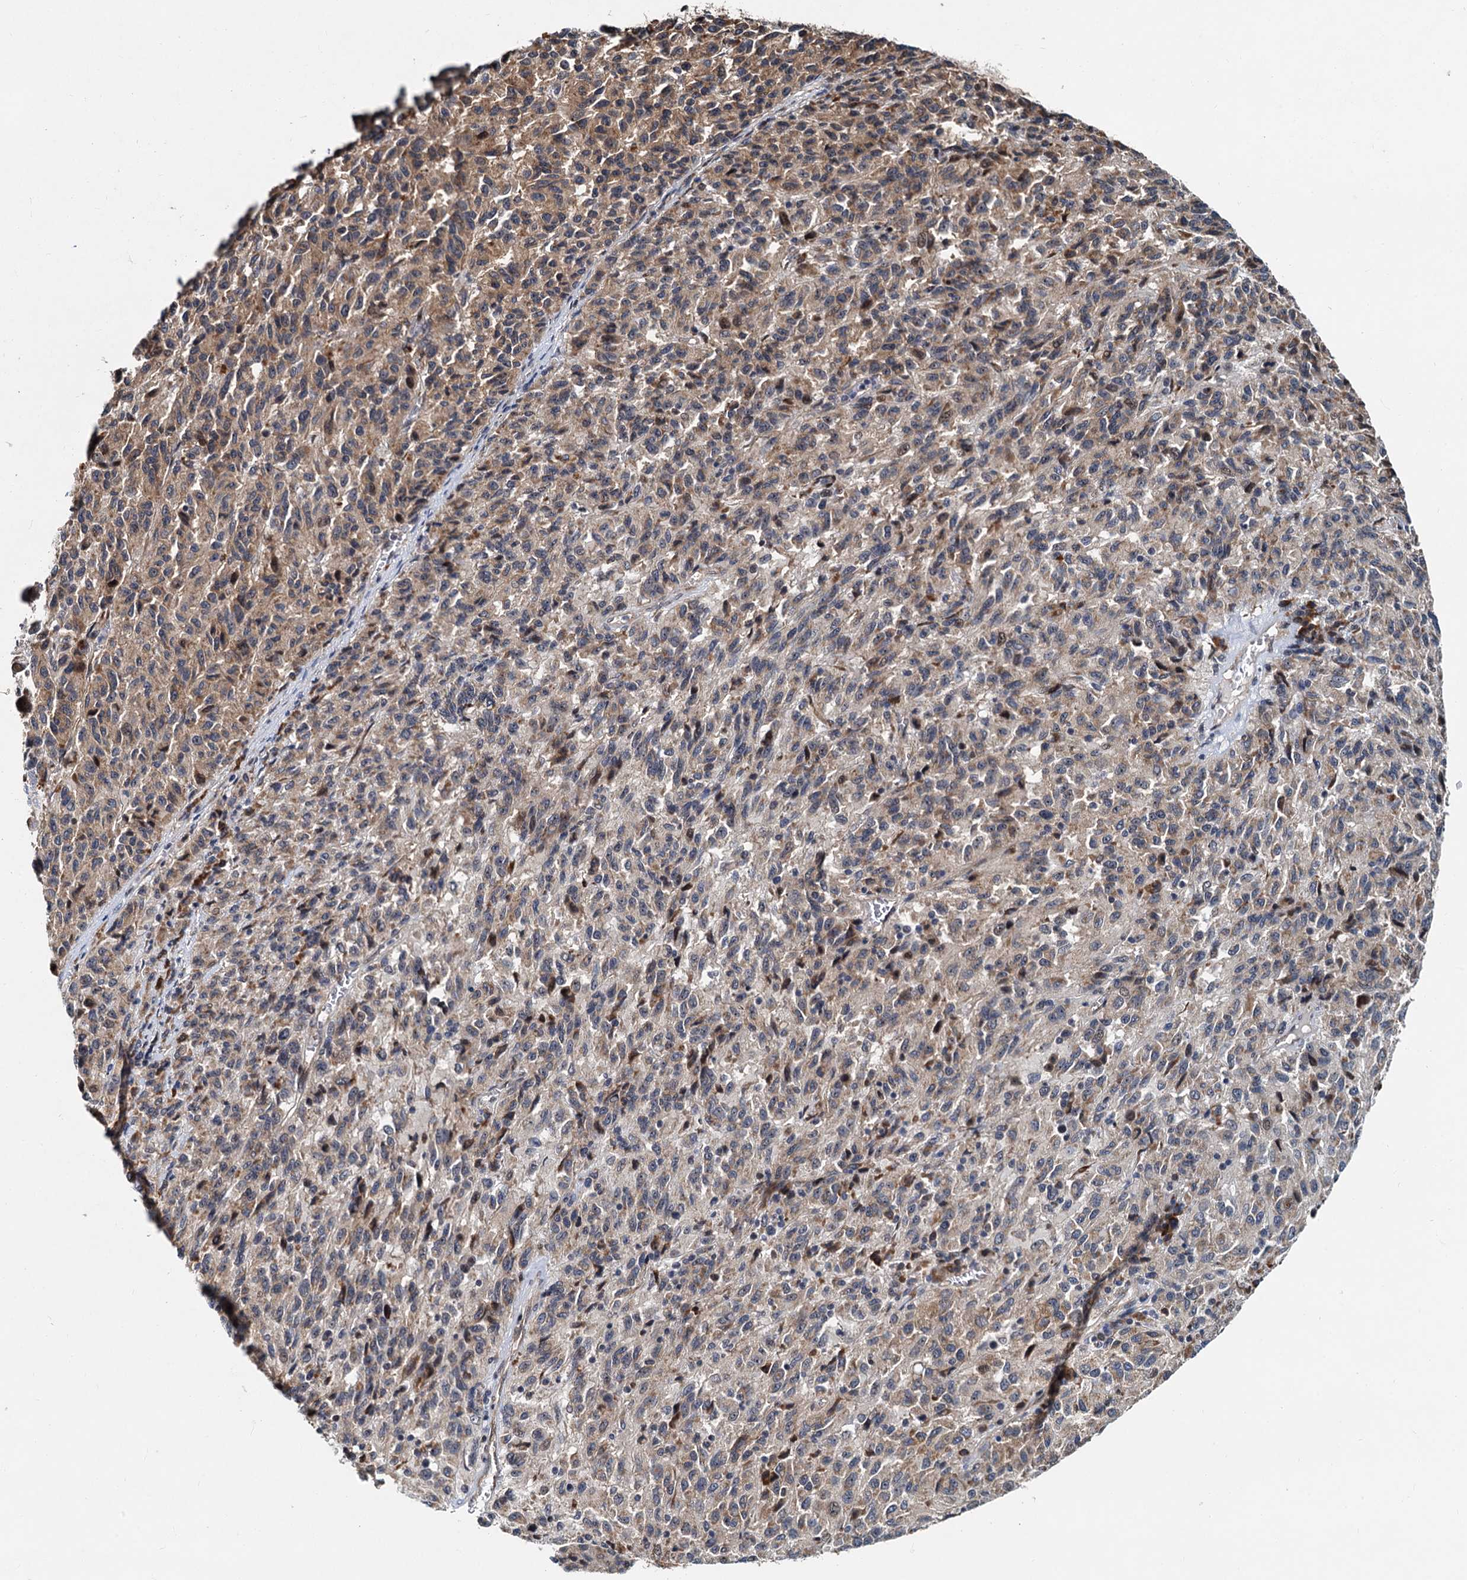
{"staining": {"intensity": "weak", "quantity": "25%-75%", "location": "cytoplasmic/membranous"}, "tissue": "melanoma", "cell_type": "Tumor cells", "image_type": "cancer", "snomed": [{"axis": "morphology", "description": "Malignant melanoma, Metastatic site"}, {"axis": "topography", "description": "Lung"}], "caption": "DAB (3,3'-diaminobenzidine) immunohistochemical staining of human malignant melanoma (metastatic site) displays weak cytoplasmic/membranous protein staining in approximately 25%-75% of tumor cells.", "gene": "DNAJC21", "patient": {"sex": "male", "age": 64}}